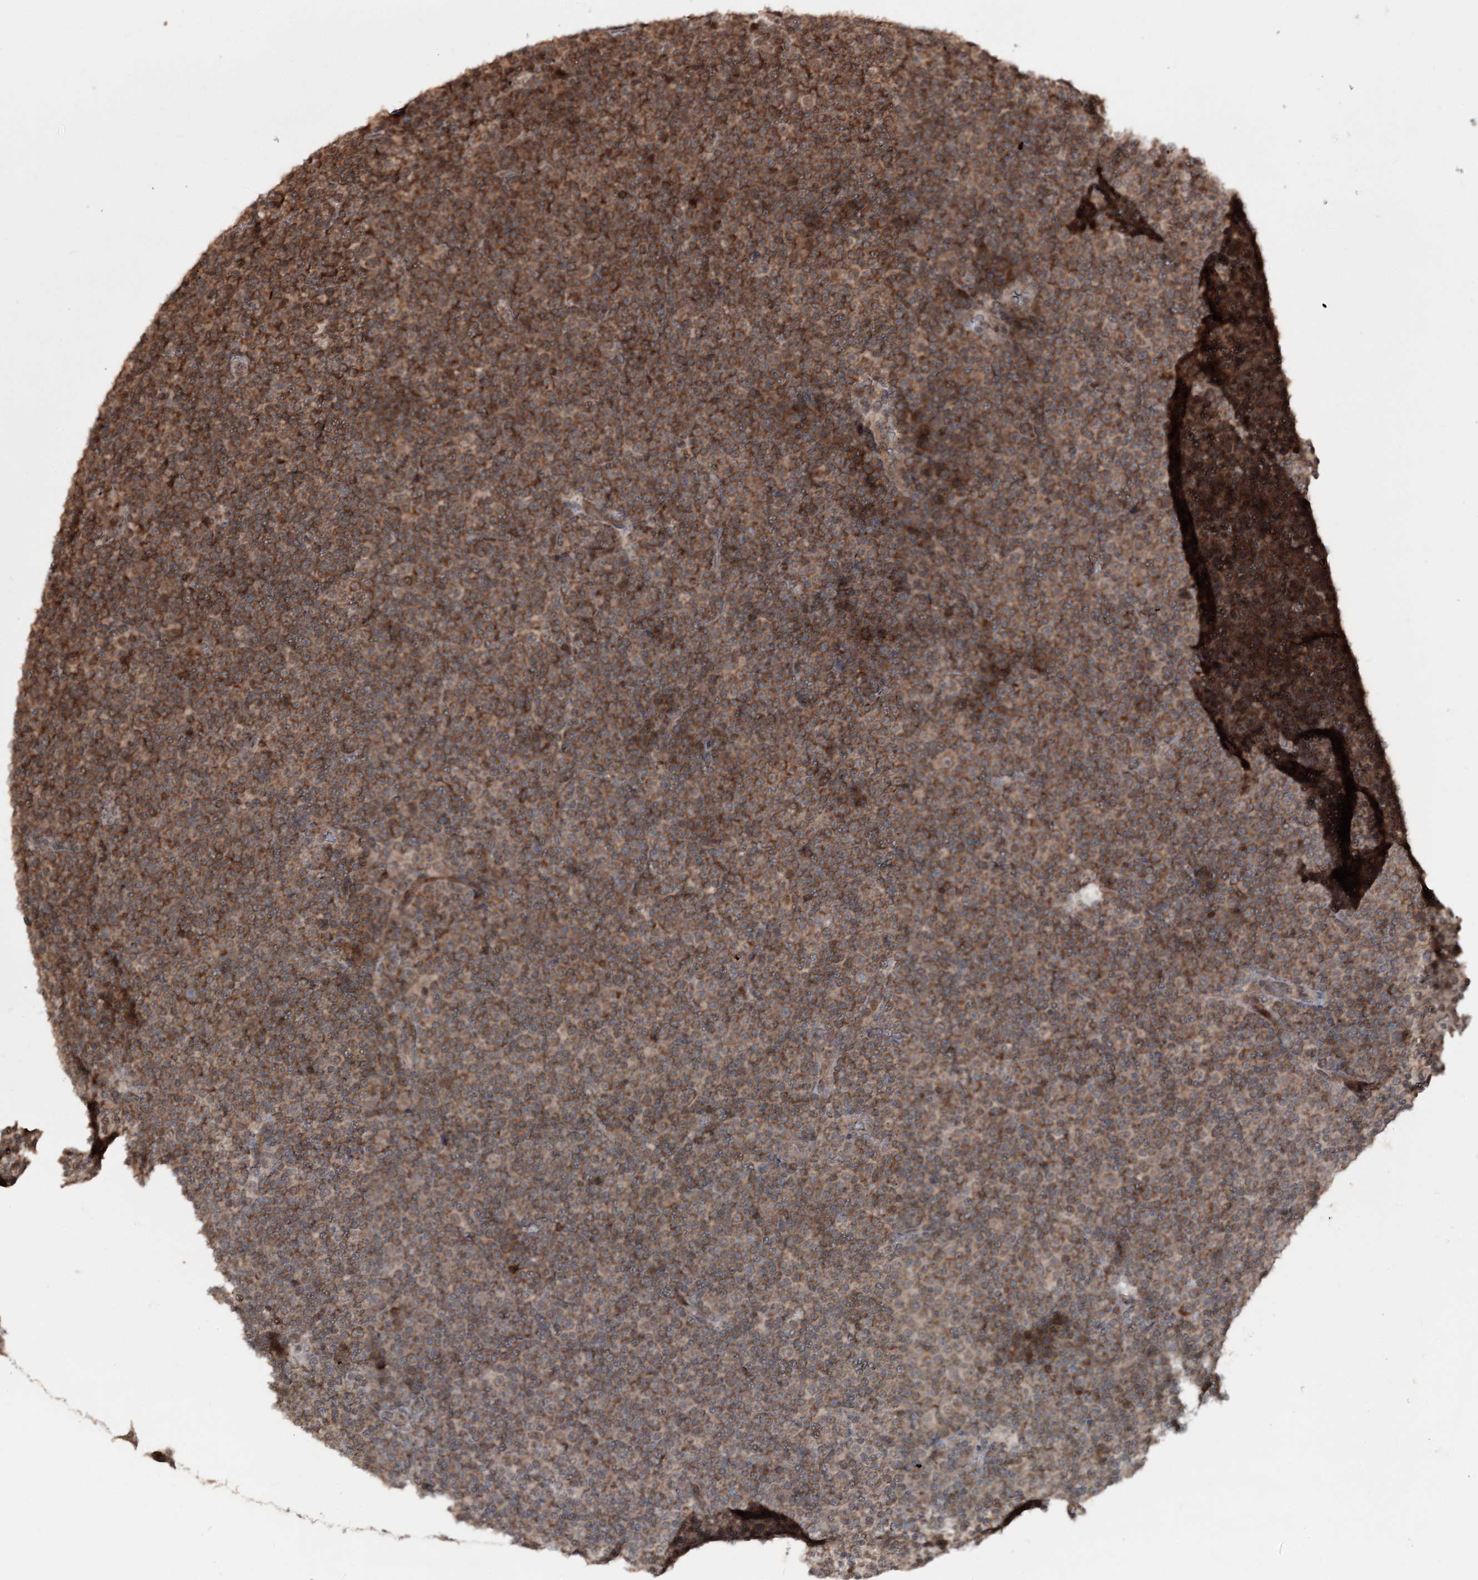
{"staining": {"intensity": "moderate", "quantity": ">75%", "location": "cytoplasmic/membranous"}, "tissue": "lymphoma", "cell_type": "Tumor cells", "image_type": "cancer", "snomed": [{"axis": "morphology", "description": "Malignant lymphoma, non-Hodgkin's type, Low grade"}, {"axis": "topography", "description": "Lymph node"}], "caption": "Protein staining of lymphoma tissue exhibits moderate cytoplasmic/membranous positivity in approximately >75% of tumor cells.", "gene": "FAM53B", "patient": {"sex": "female", "age": 67}}